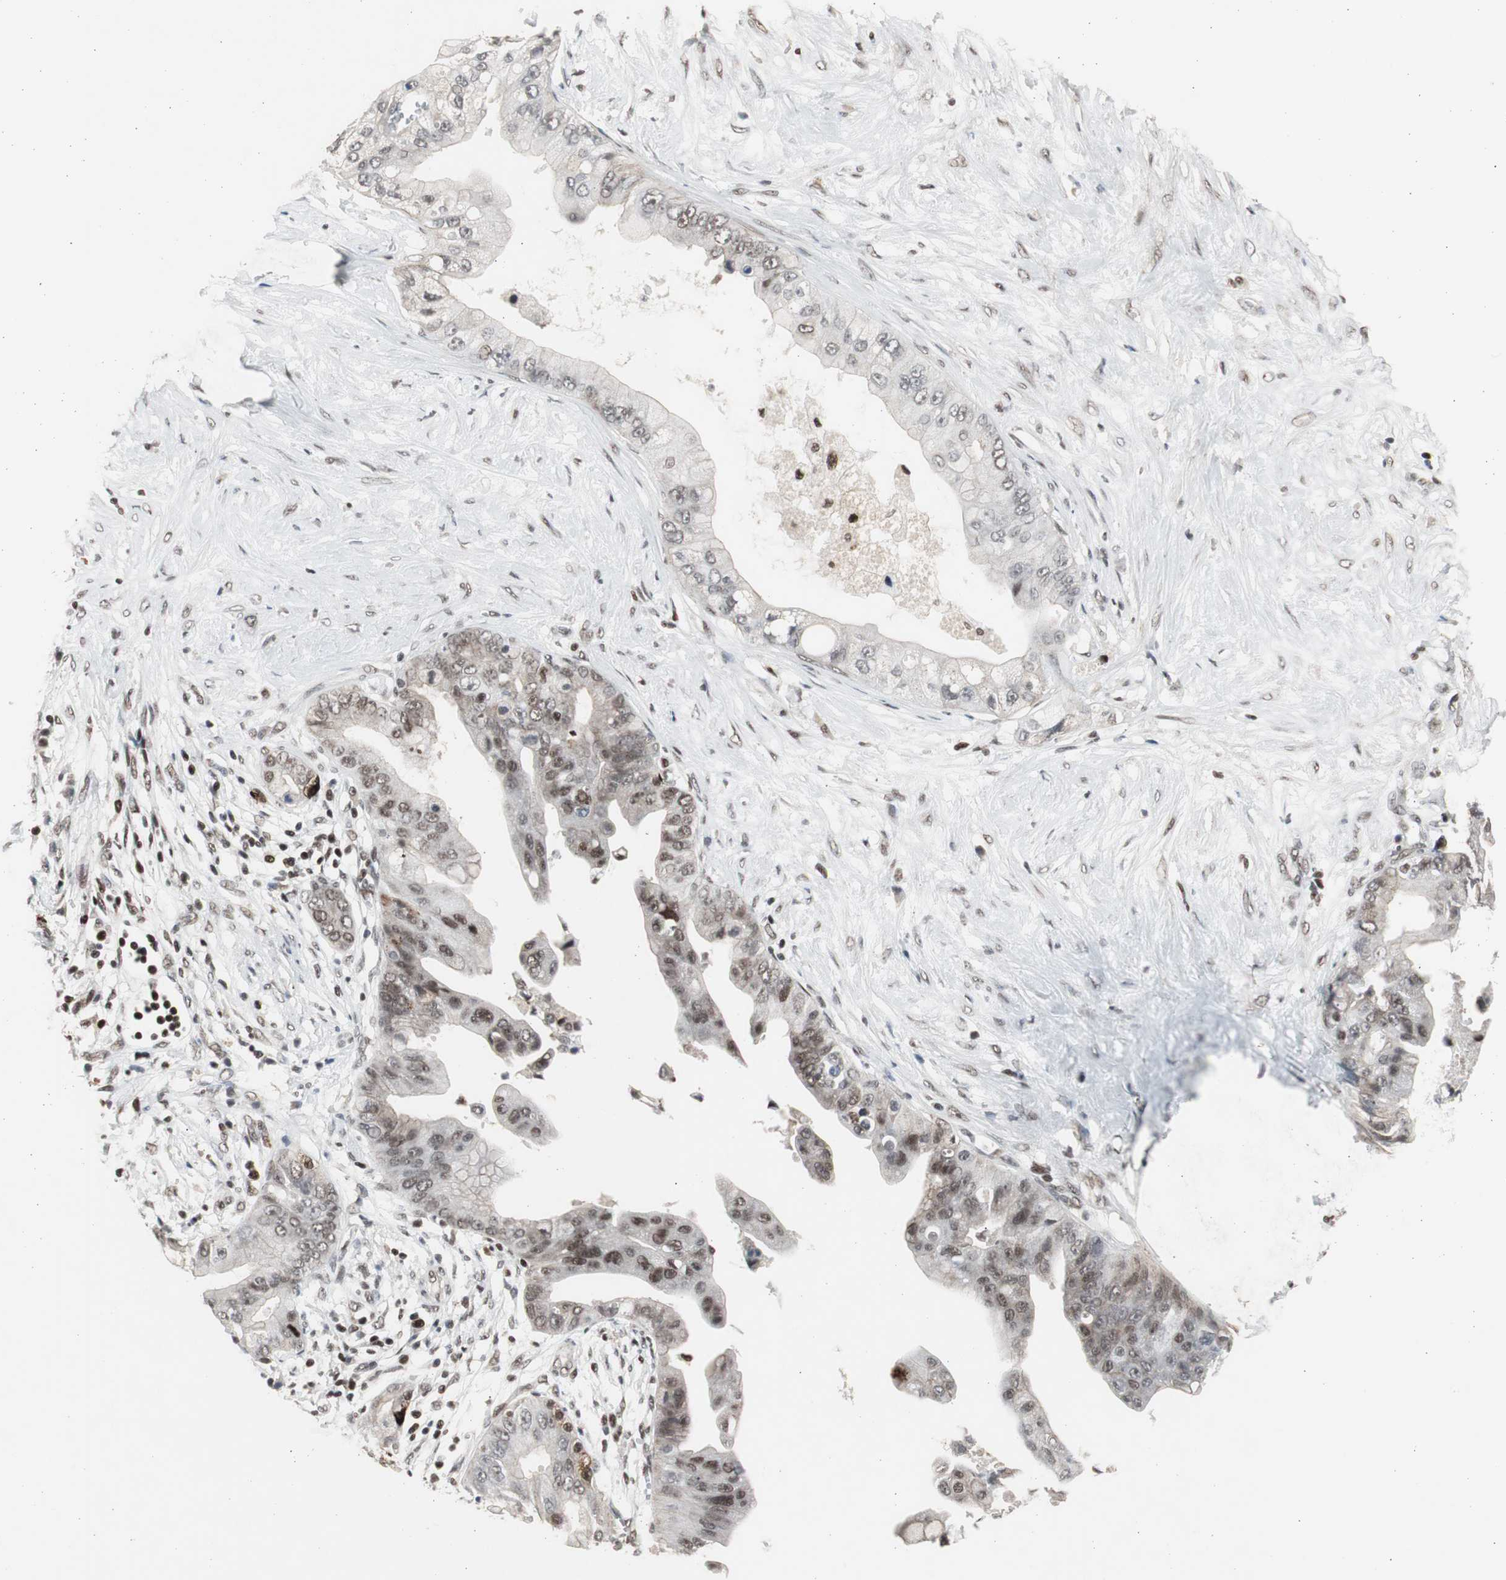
{"staining": {"intensity": "moderate", "quantity": "<25%", "location": "nuclear"}, "tissue": "pancreatic cancer", "cell_type": "Tumor cells", "image_type": "cancer", "snomed": [{"axis": "morphology", "description": "Adenocarcinoma, NOS"}, {"axis": "topography", "description": "Pancreas"}], "caption": "Immunohistochemical staining of pancreatic adenocarcinoma displays low levels of moderate nuclear positivity in approximately <25% of tumor cells.", "gene": "RPA1", "patient": {"sex": "female", "age": 75}}